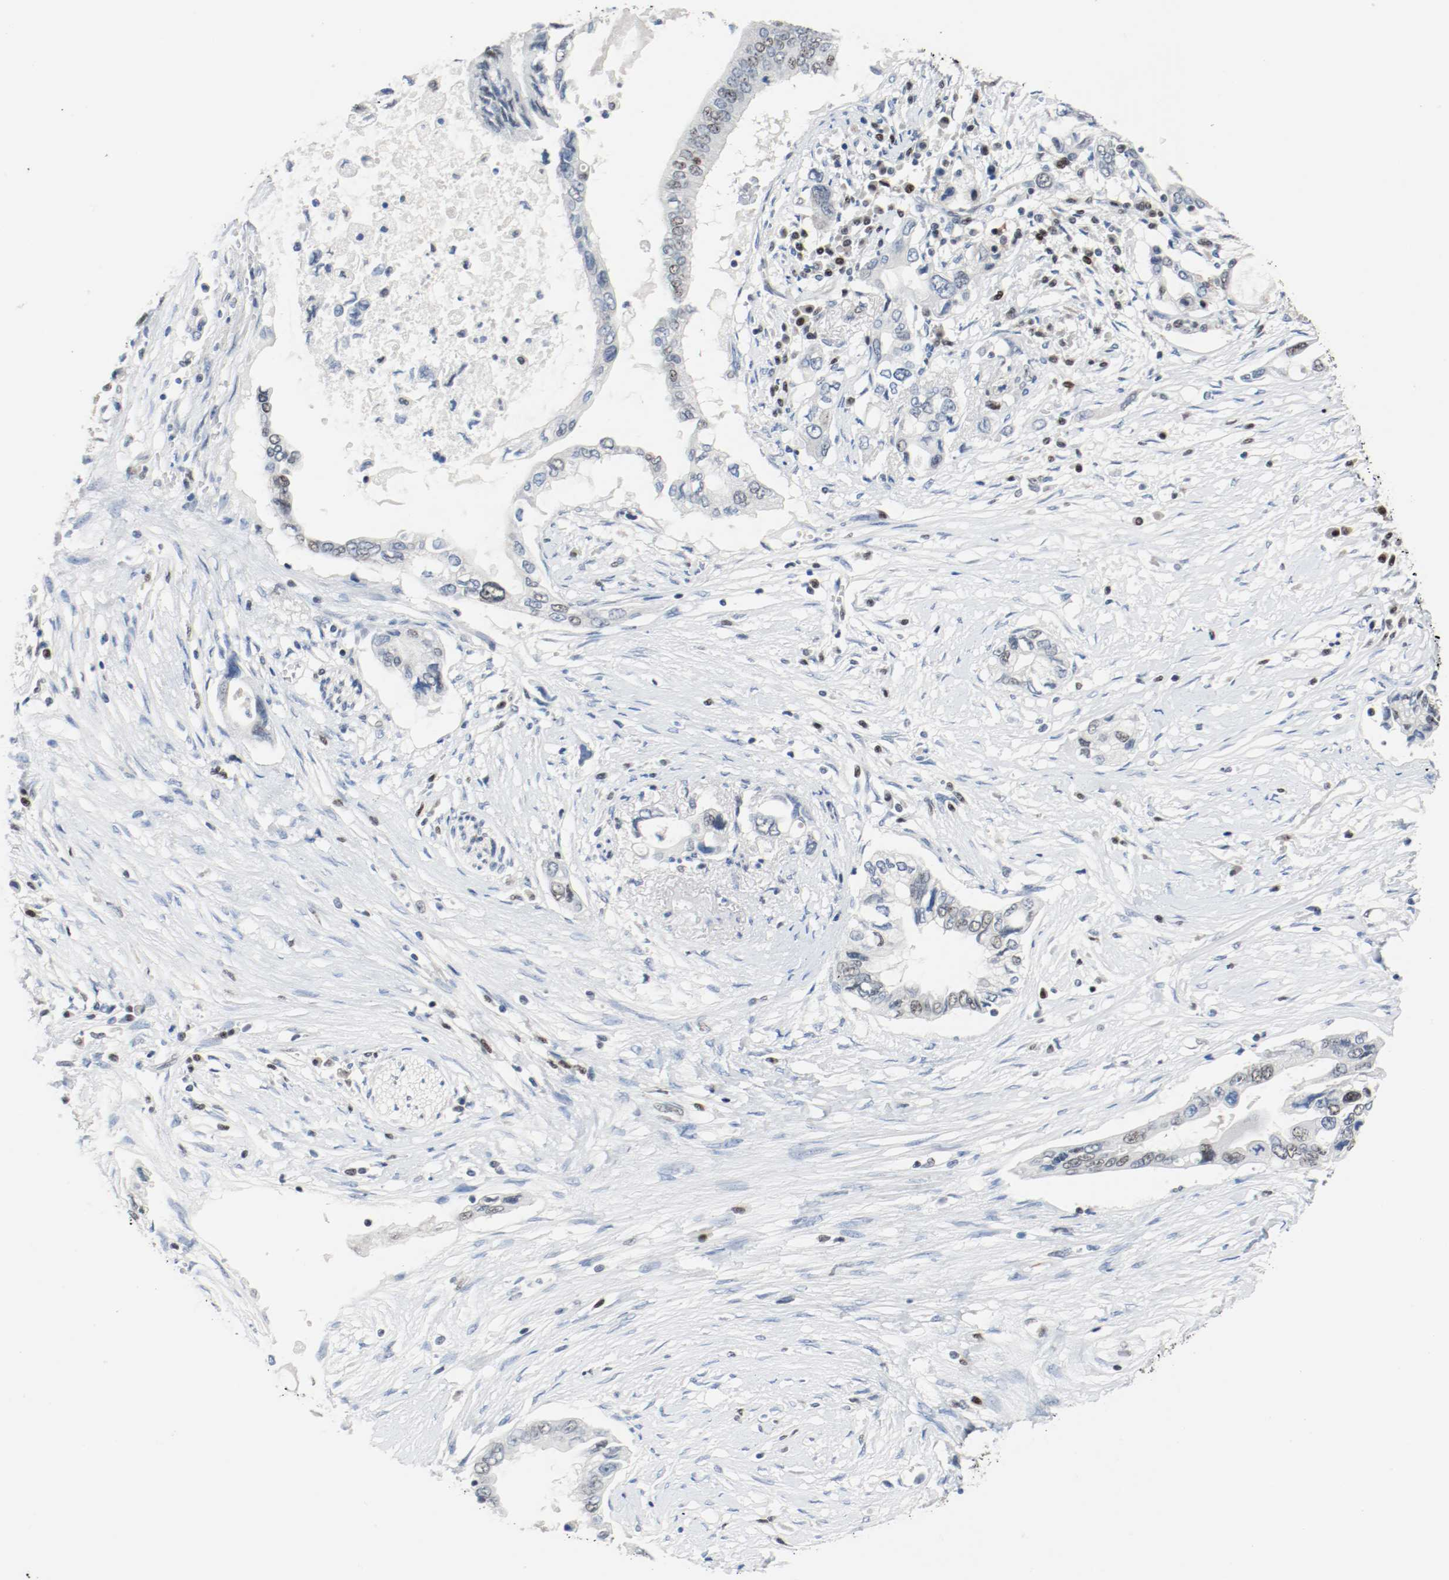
{"staining": {"intensity": "weak", "quantity": "<25%", "location": "nuclear"}, "tissue": "pancreatic cancer", "cell_type": "Tumor cells", "image_type": "cancer", "snomed": [{"axis": "morphology", "description": "Adenocarcinoma, NOS"}, {"axis": "topography", "description": "Pancreas"}], "caption": "High magnification brightfield microscopy of pancreatic adenocarcinoma stained with DAB (brown) and counterstained with hematoxylin (blue): tumor cells show no significant expression. (DAB immunohistochemistry, high magnification).", "gene": "ASH1L", "patient": {"sex": "female", "age": 57}}